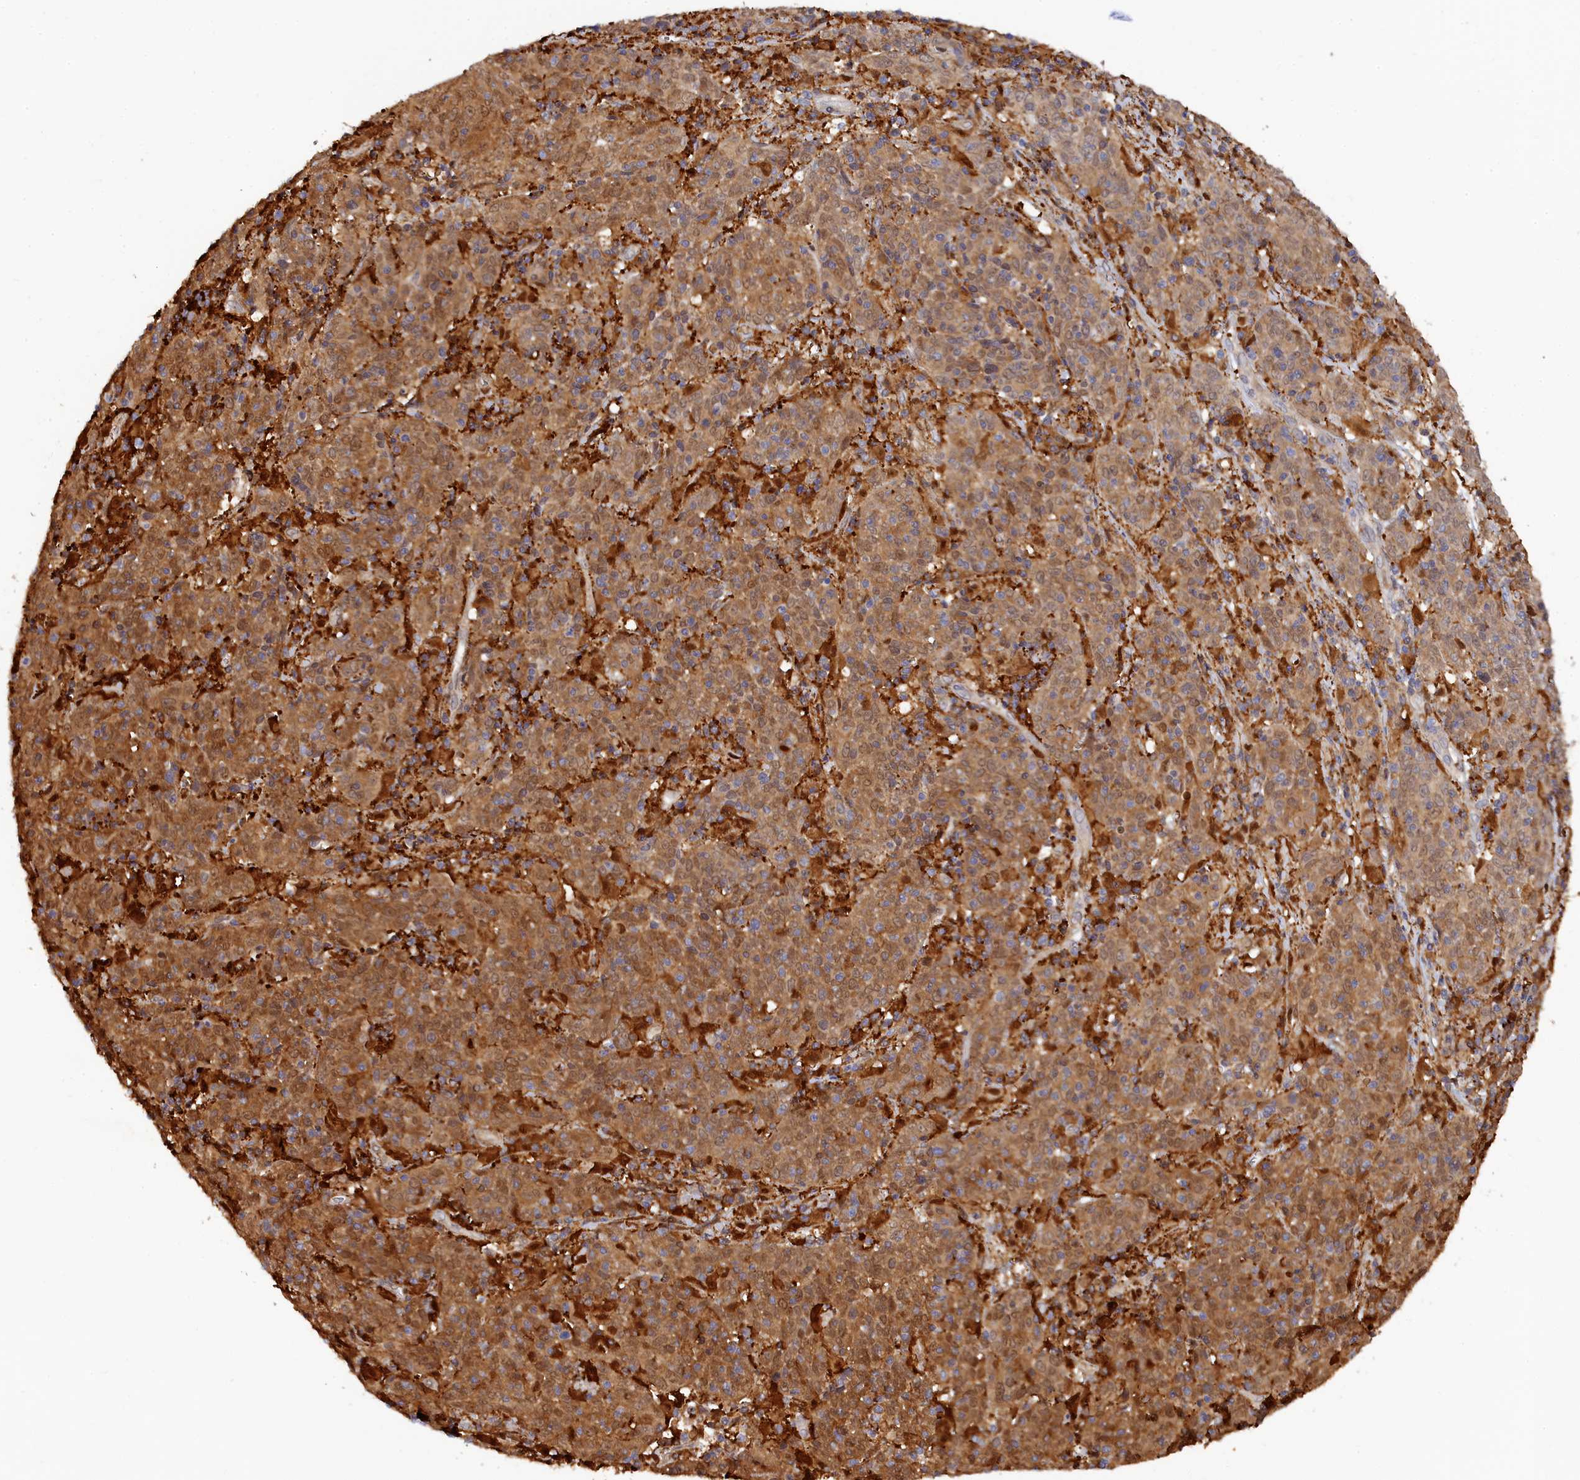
{"staining": {"intensity": "moderate", "quantity": ">75%", "location": "cytoplasmic/membranous"}, "tissue": "cervical cancer", "cell_type": "Tumor cells", "image_type": "cancer", "snomed": [{"axis": "morphology", "description": "Squamous cell carcinoma, NOS"}, {"axis": "topography", "description": "Cervix"}], "caption": "Immunohistochemistry (IHC) (DAB (3,3'-diaminobenzidine)) staining of human cervical squamous cell carcinoma displays moderate cytoplasmic/membranous protein staining in approximately >75% of tumor cells.", "gene": "SPATA5L1", "patient": {"sex": "female", "age": 67}}